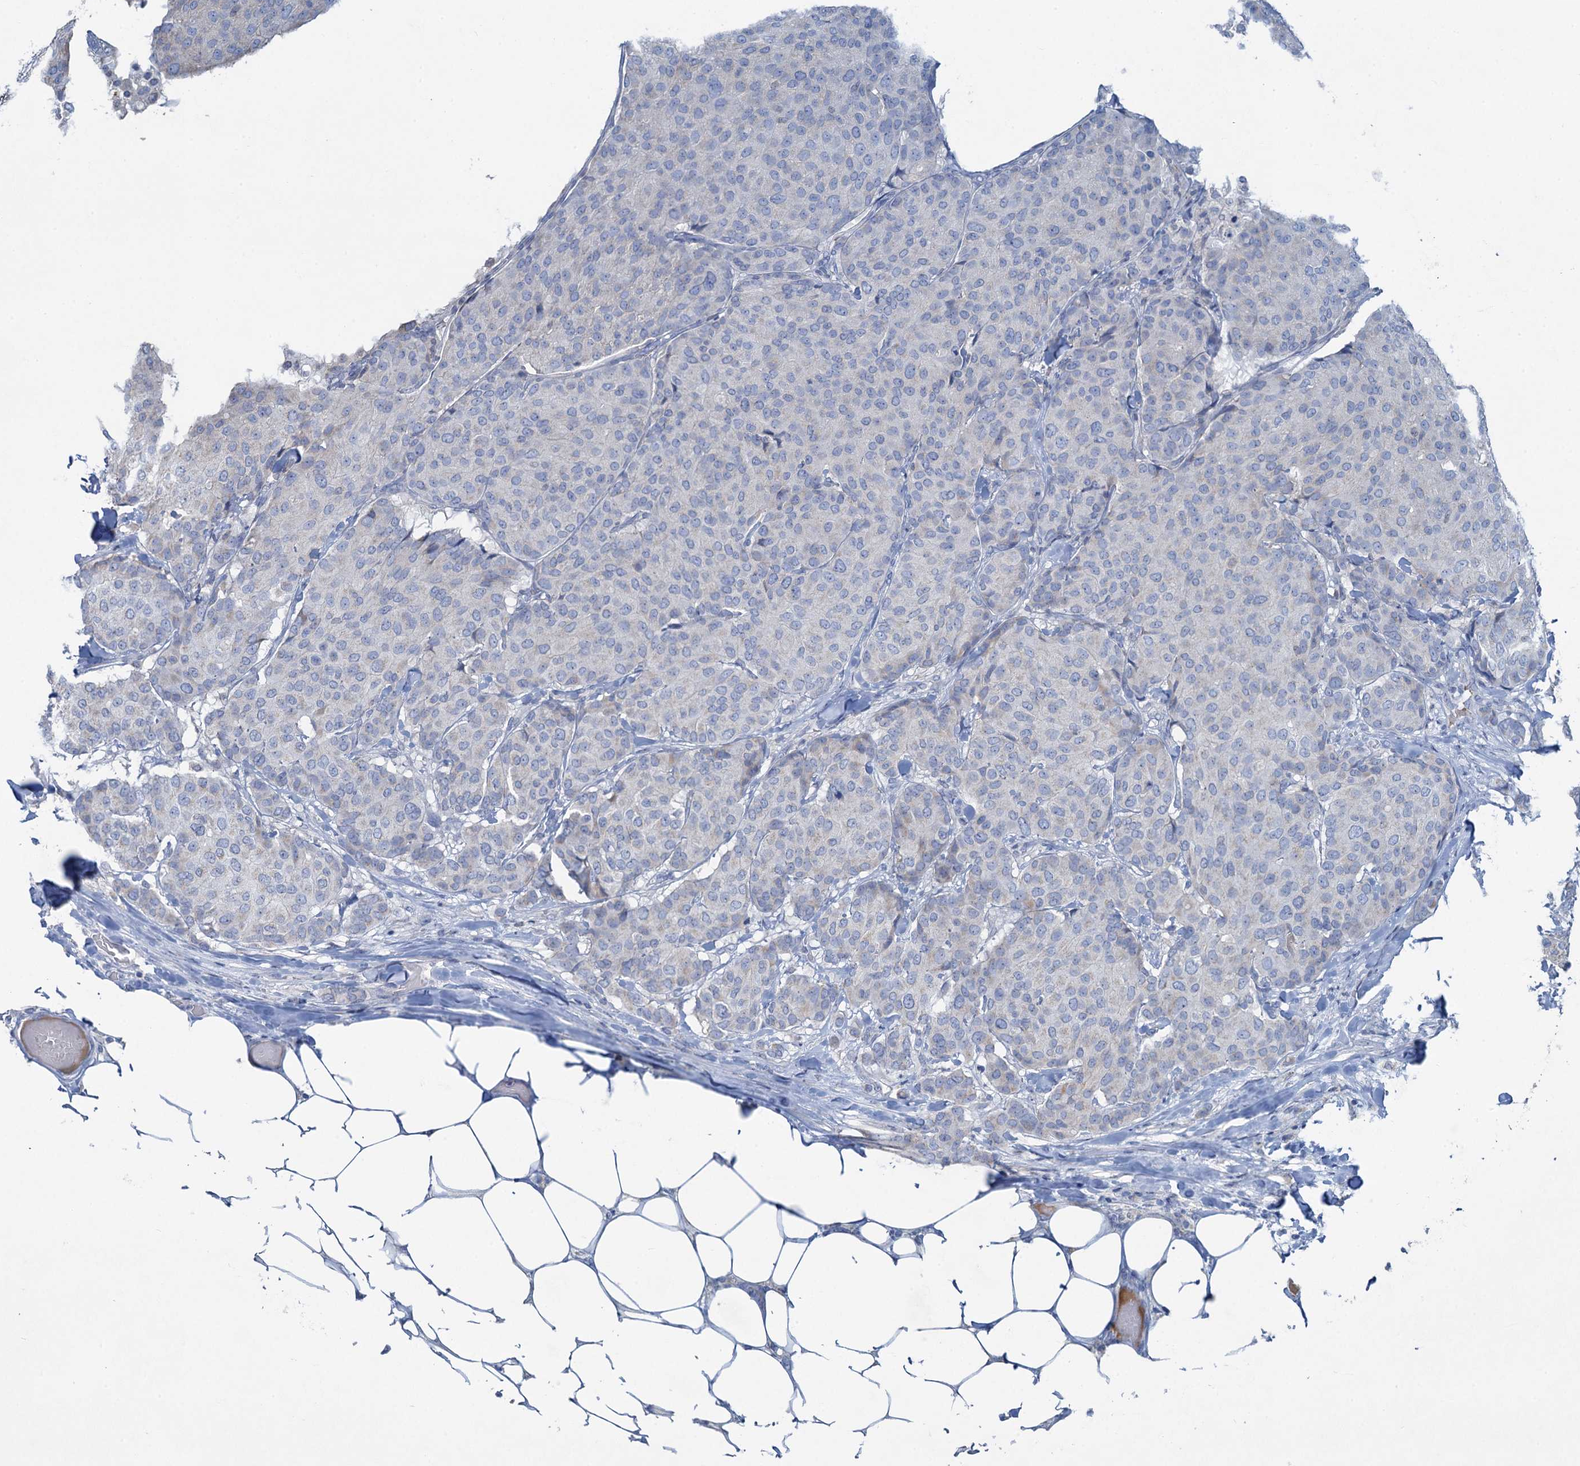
{"staining": {"intensity": "negative", "quantity": "none", "location": "none"}, "tissue": "breast cancer", "cell_type": "Tumor cells", "image_type": "cancer", "snomed": [{"axis": "morphology", "description": "Duct carcinoma"}, {"axis": "topography", "description": "Breast"}], "caption": "Immunohistochemical staining of human breast infiltrating ductal carcinoma demonstrates no significant positivity in tumor cells. (Immunohistochemistry, brightfield microscopy, high magnification).", "gene": "PLLP", "patient": {"sex": "female", "age": 75}}